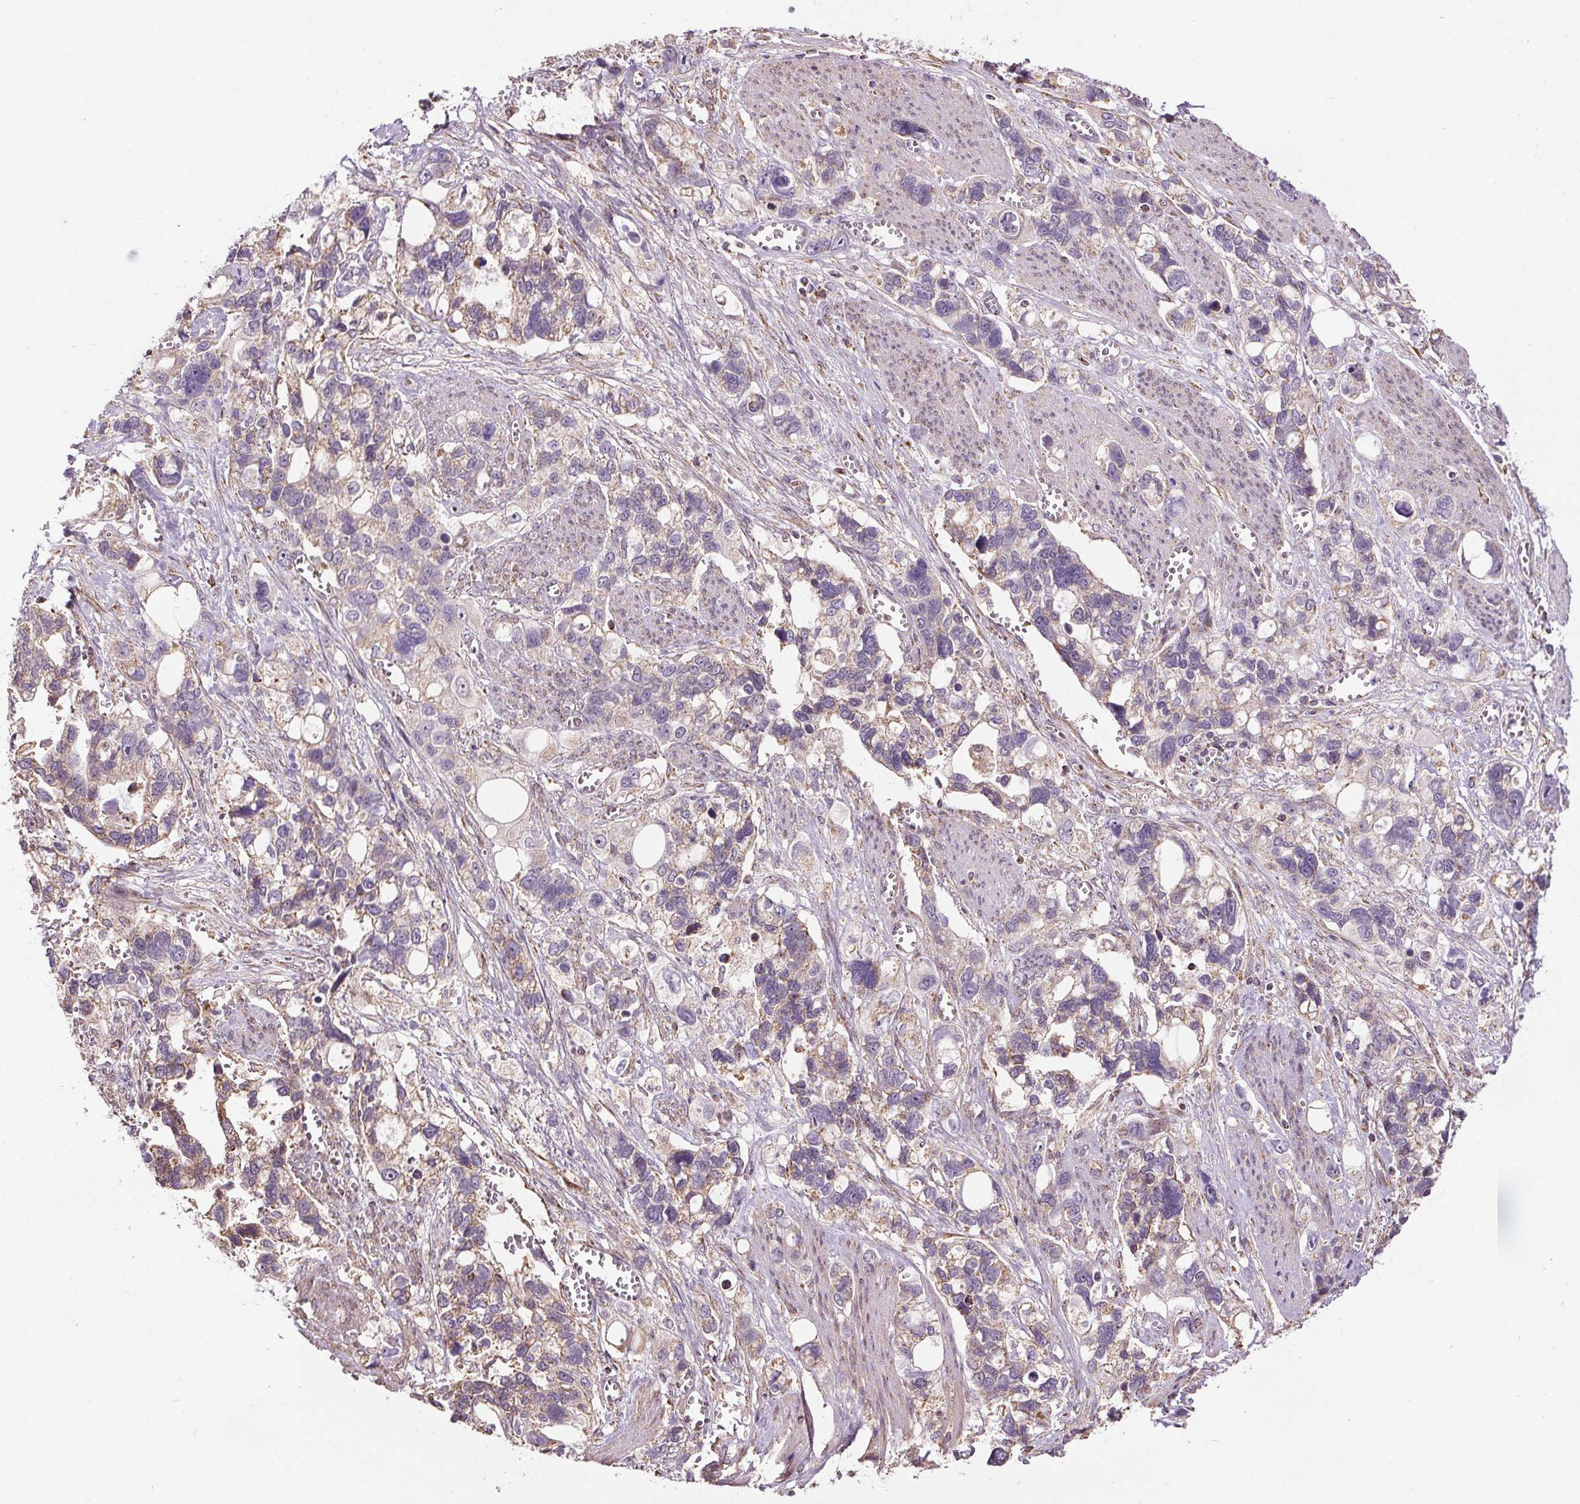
{"staining": {"intensity": "weak", "quantity": "<25%", "location": "cytoplasmic/membranous"}, "tissue": "stomach cancer", "cell_type": "Tumor cells", "image_type": "cancer", "snomed": [{"axis": "morphology", "description": "Adenocarcinoma, NOS"}, {"axis": "topography", "description": "Stomach, upper"}], "caption": "Tumor cells are negative for brown protein staining in adenocarcinoma (stomach). (DAB (3,3'-diaminobenzidine) immunohistochemistry visualized using brightfield microscopy, high magnification).", "gene": "ZNF548", "patient": {"sex": "female", "age": 81}}